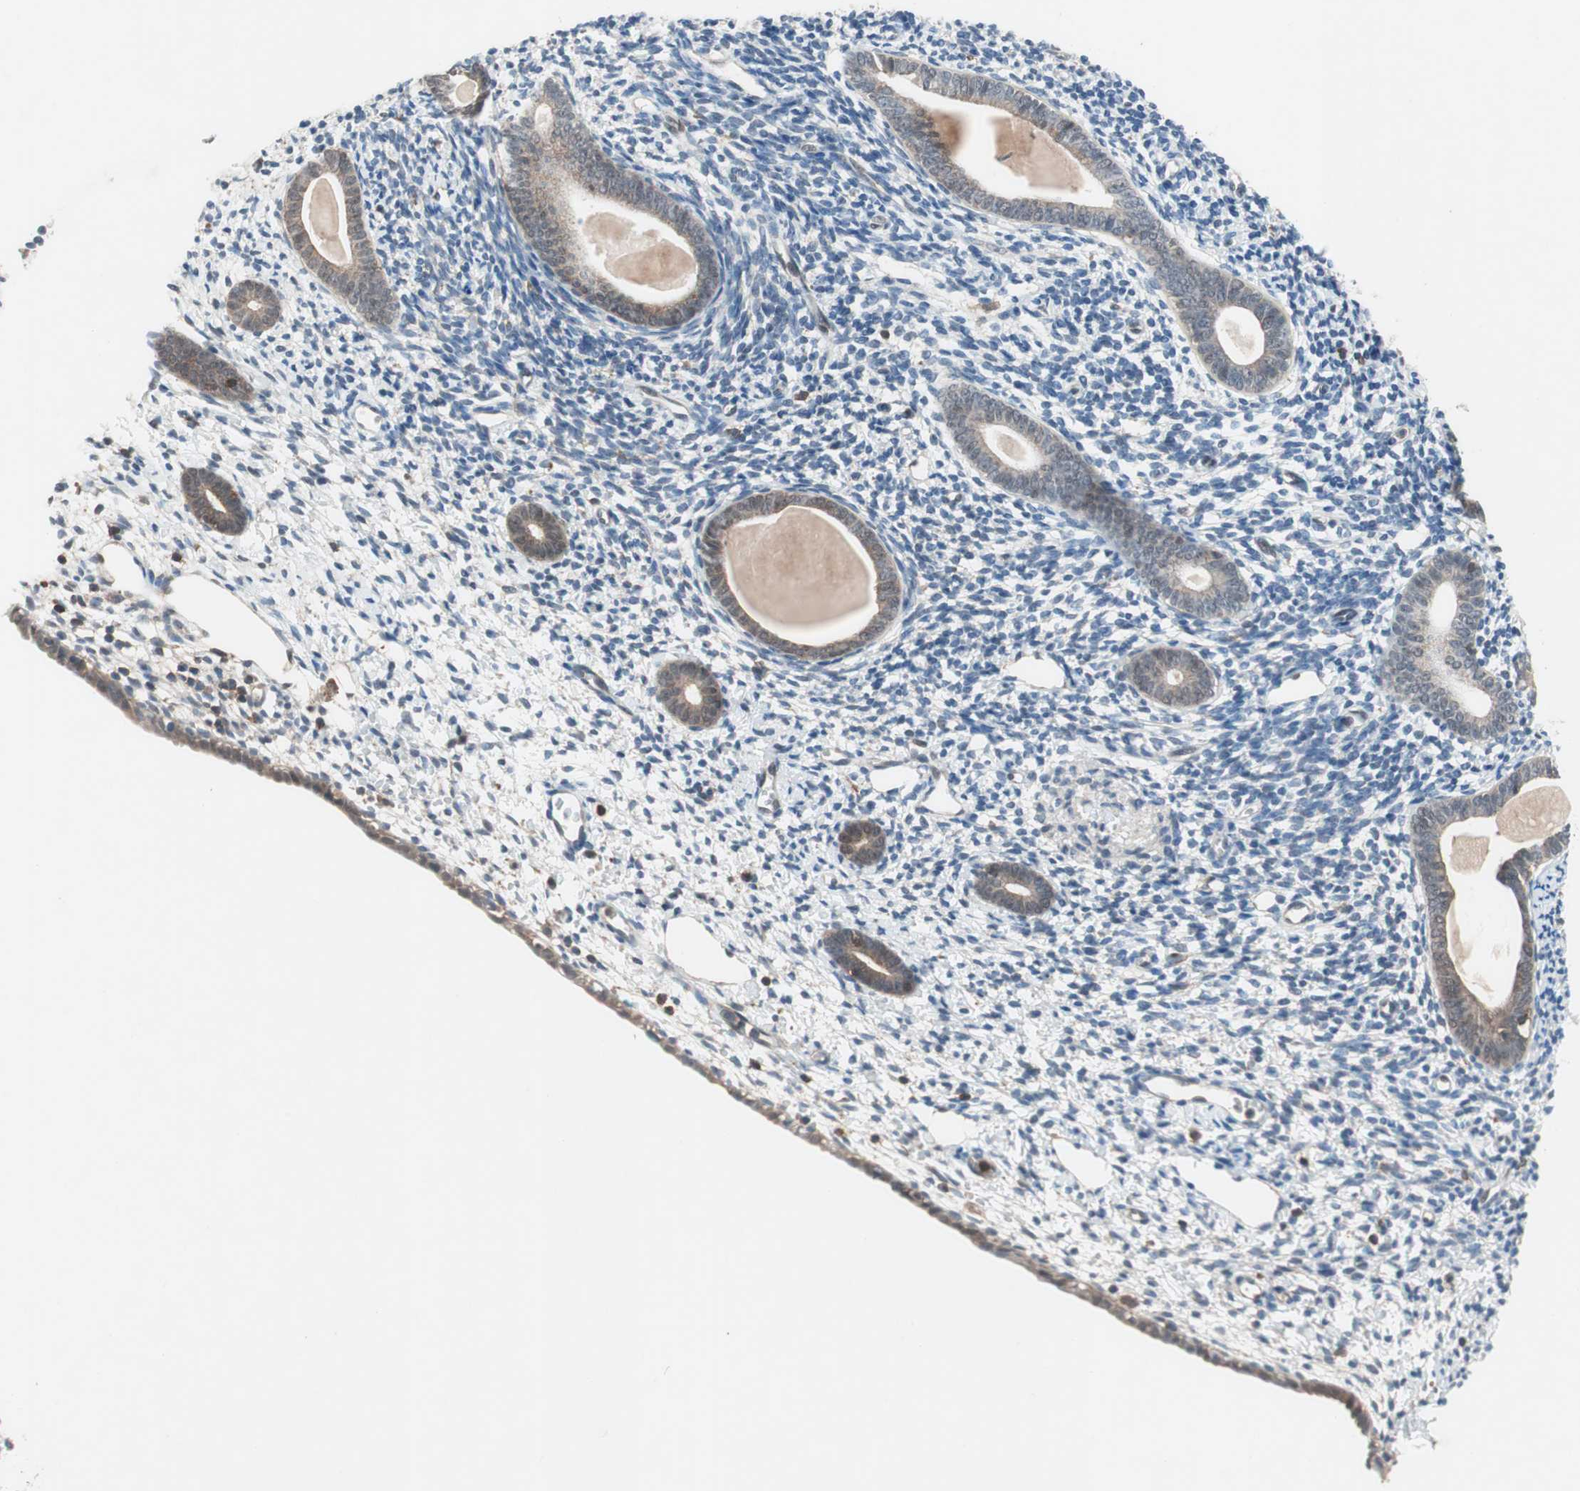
{"staining": {"intensity": "negative", "quantity": "none", "location": "none"}, "tissue": "endometrium", "cell_type": "Cells in endometrial stroma", "image_type": "normal", "snomed": [{"axis": "morphology", "description": "Normal tissue, NOS"}, {"axis": "topography", "description": "Endometrium"}], "caption": "Immunohistochemical staining of benign endometrium shows no significant staining in cells in endometrial stroma.", "gene": "GALT", "patient": {"sex": "female", "age": 71}}